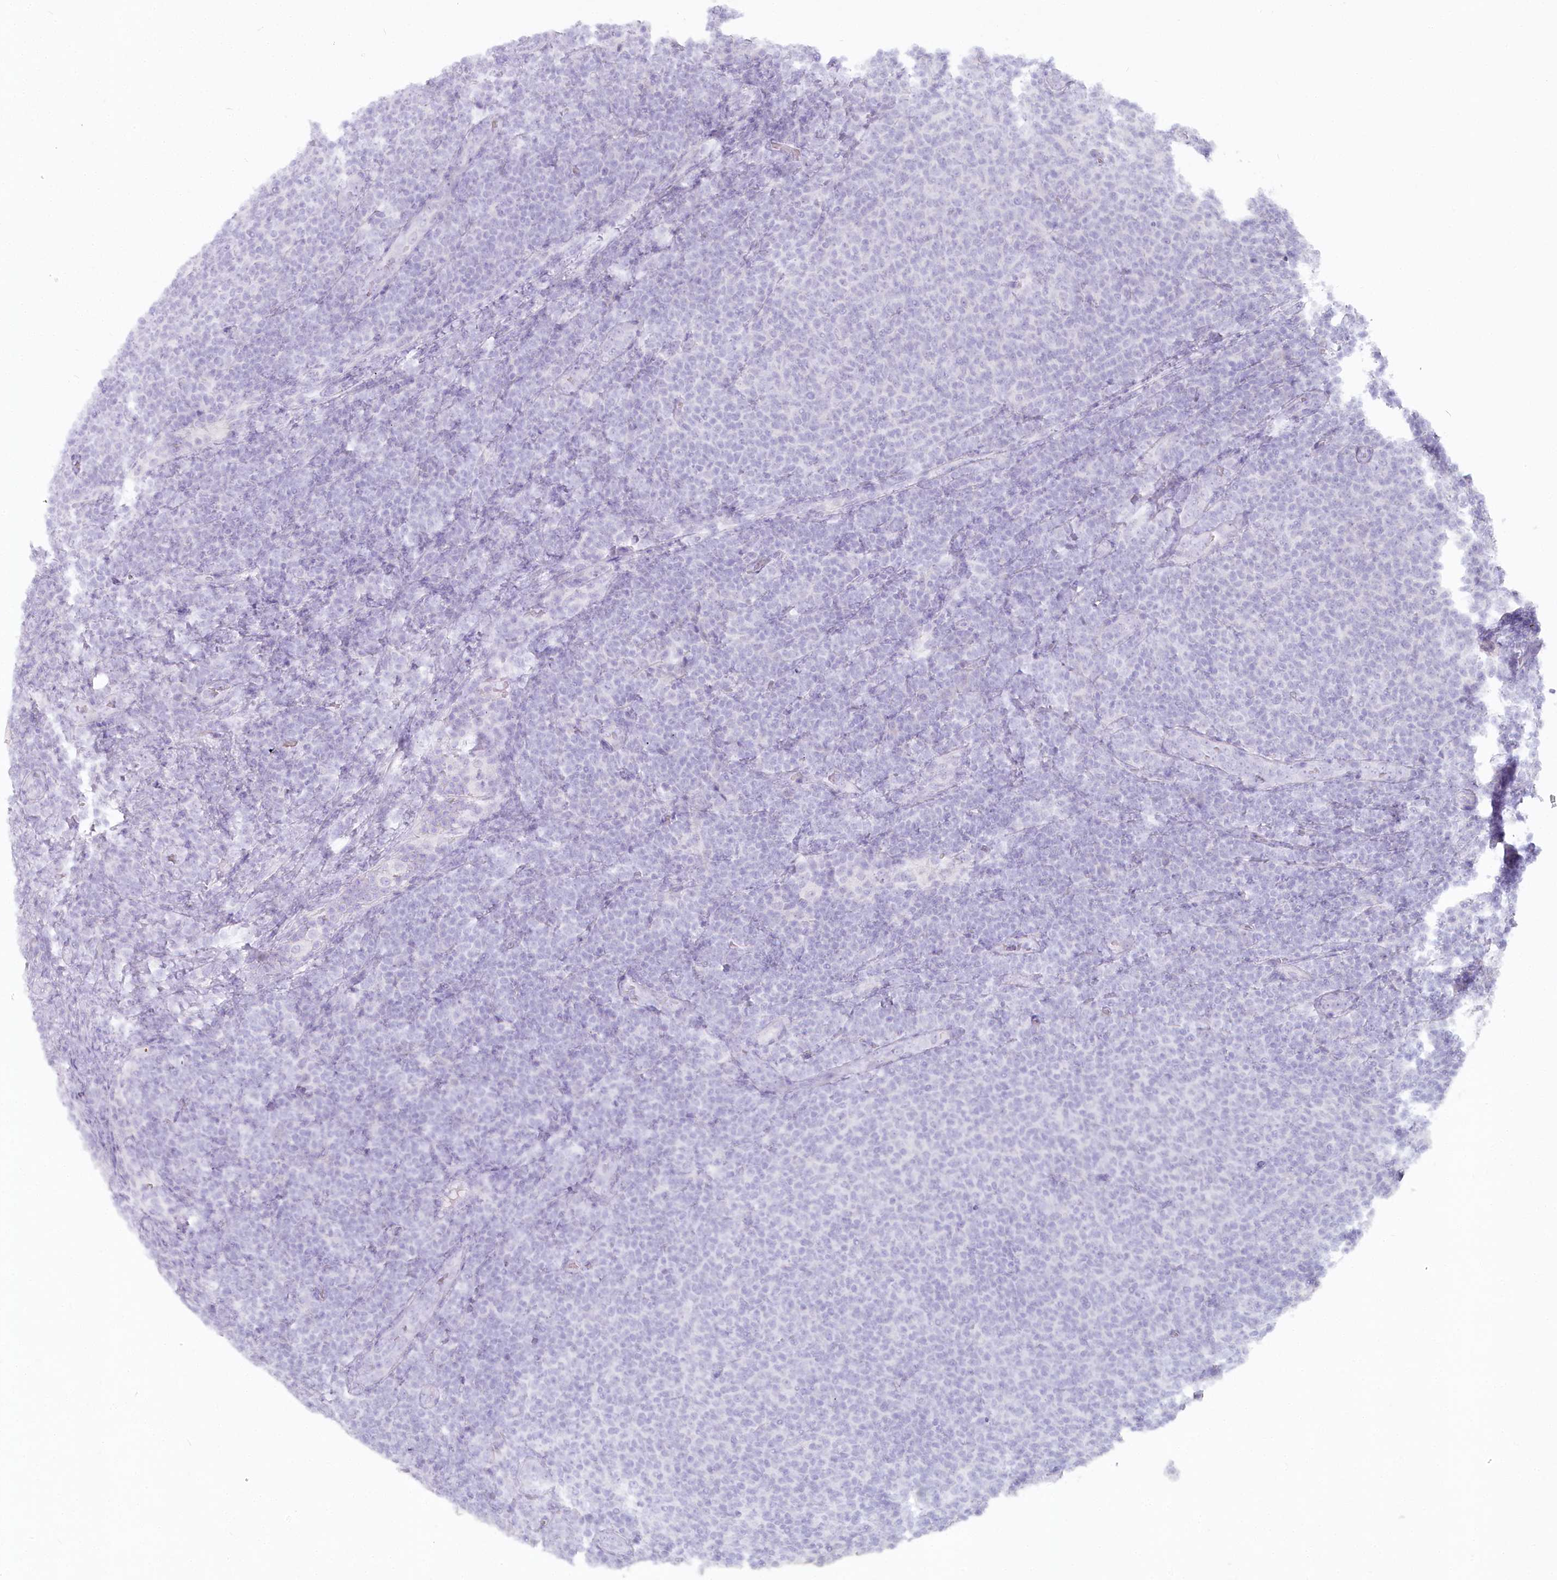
{"staining": {"intensity": "negative", "quantity": "none", "location": "none"}, "tissue": "lymphoma", "cell_type": "Tumor cells", "image_type": "cancer", "snomed": [{"axis": "morphology", "description": "Malignant lymphoma, non-Hodgkin's type, Low grade"}, {"axis": "topography", "description": "Lymph node"}], "caption": "The image shows no staining of tumor cells in malignant lymphoma, non-Hodgkin's type (low-grade).", "gene": "IFIT5", "patient": {"sex": "male", "age": 66}}